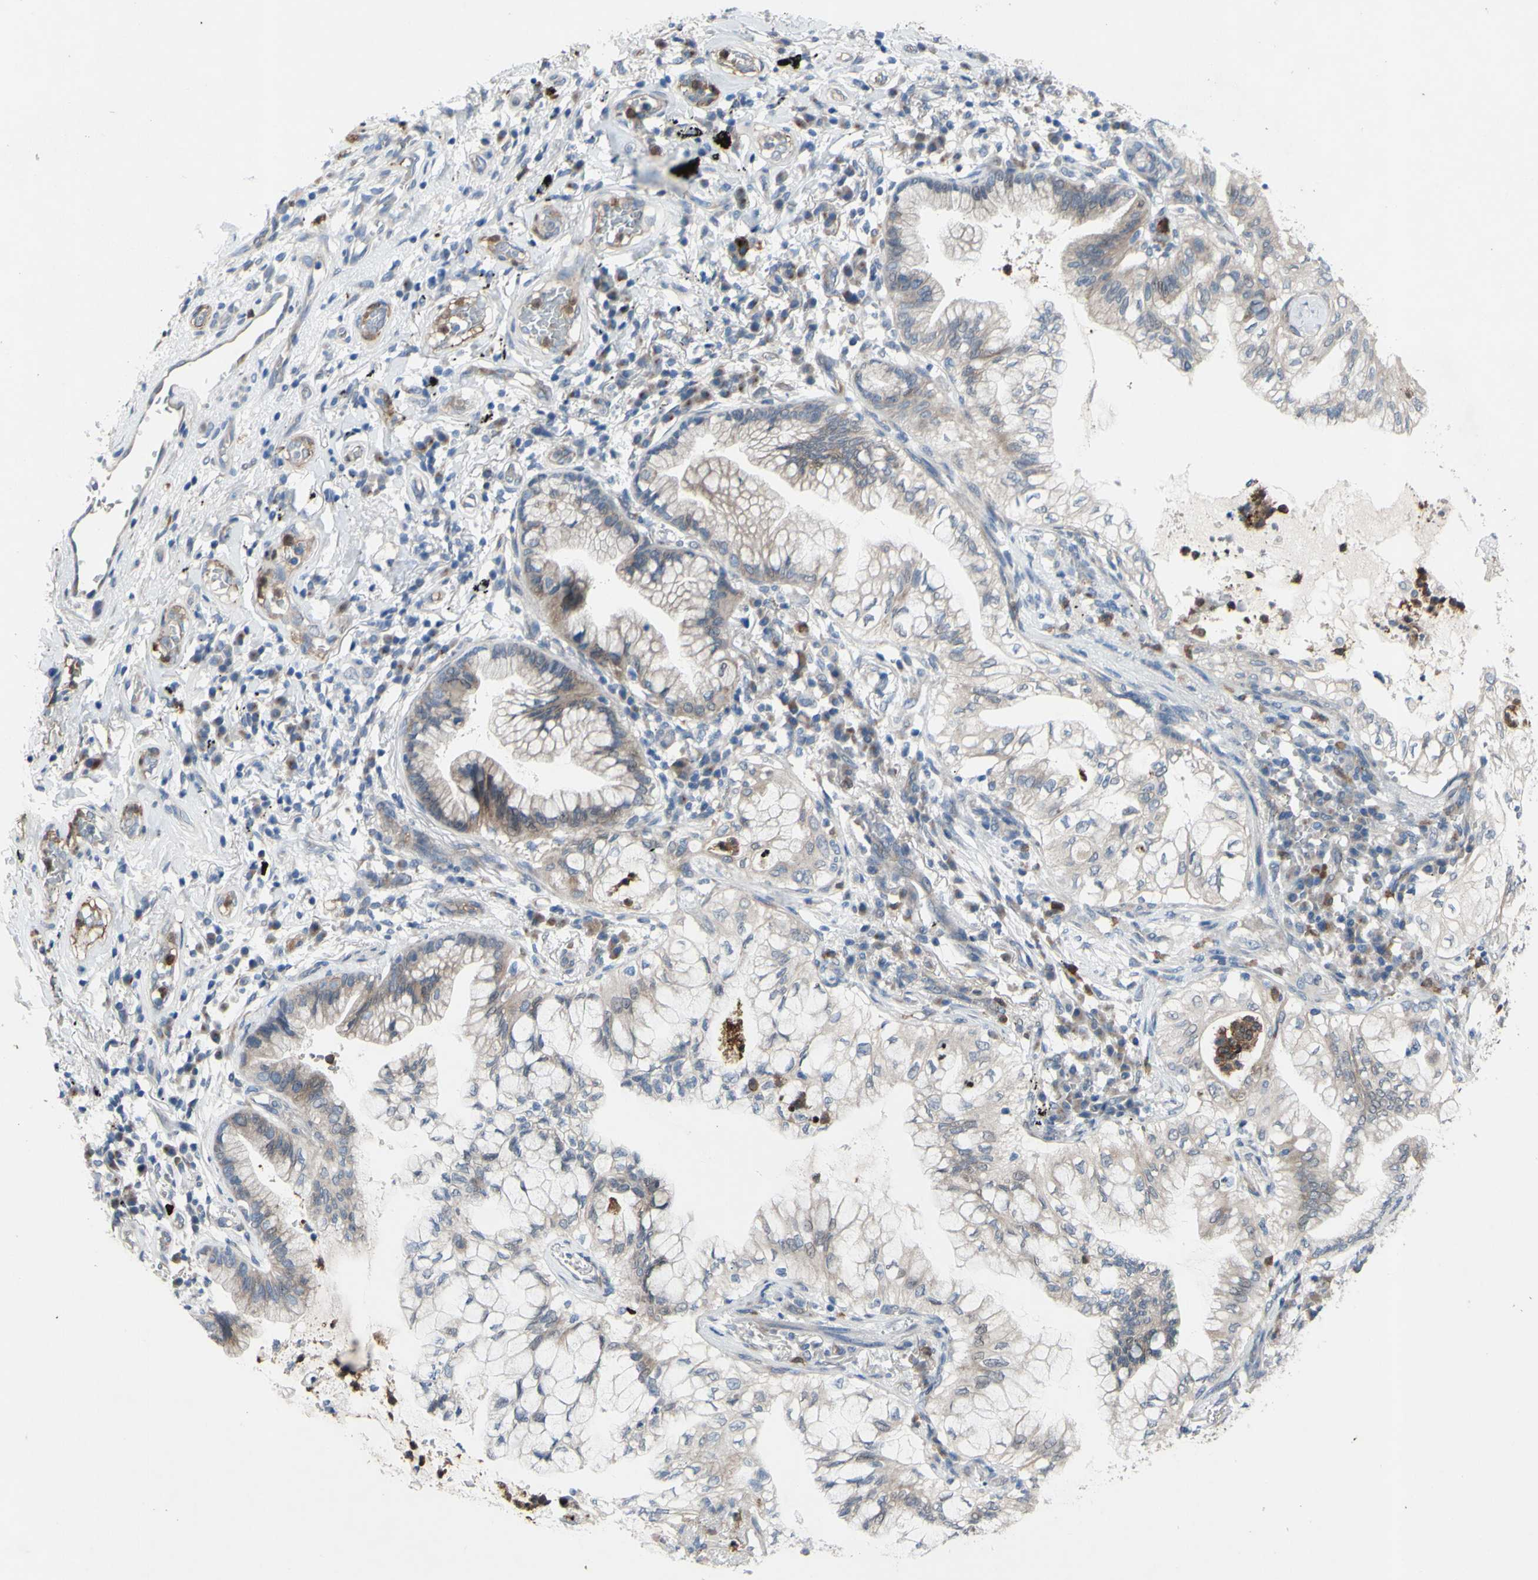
{"staining": {"intensity": "moderate", "quantity": ">75%", "location": "cytoplasmic/membranous"}, "tissue": "lung cancer", "cell_type": "Tumor cells", "image_type": "cancer", "snomed": [{"axis": "morphology", "description": "Adenocarcinoma, NOS"}, {"axis": "topography", "description": "Lung"}], "caption": "Adenocarcinoma (lung) was stained to show a protein in brown. There is medium levels of moderate cytoplasmic/membranous staining in approximately >75% of tumor cells.", "gene": "GRAMD2B", "patient": {"sex": "female", "age": 70}}